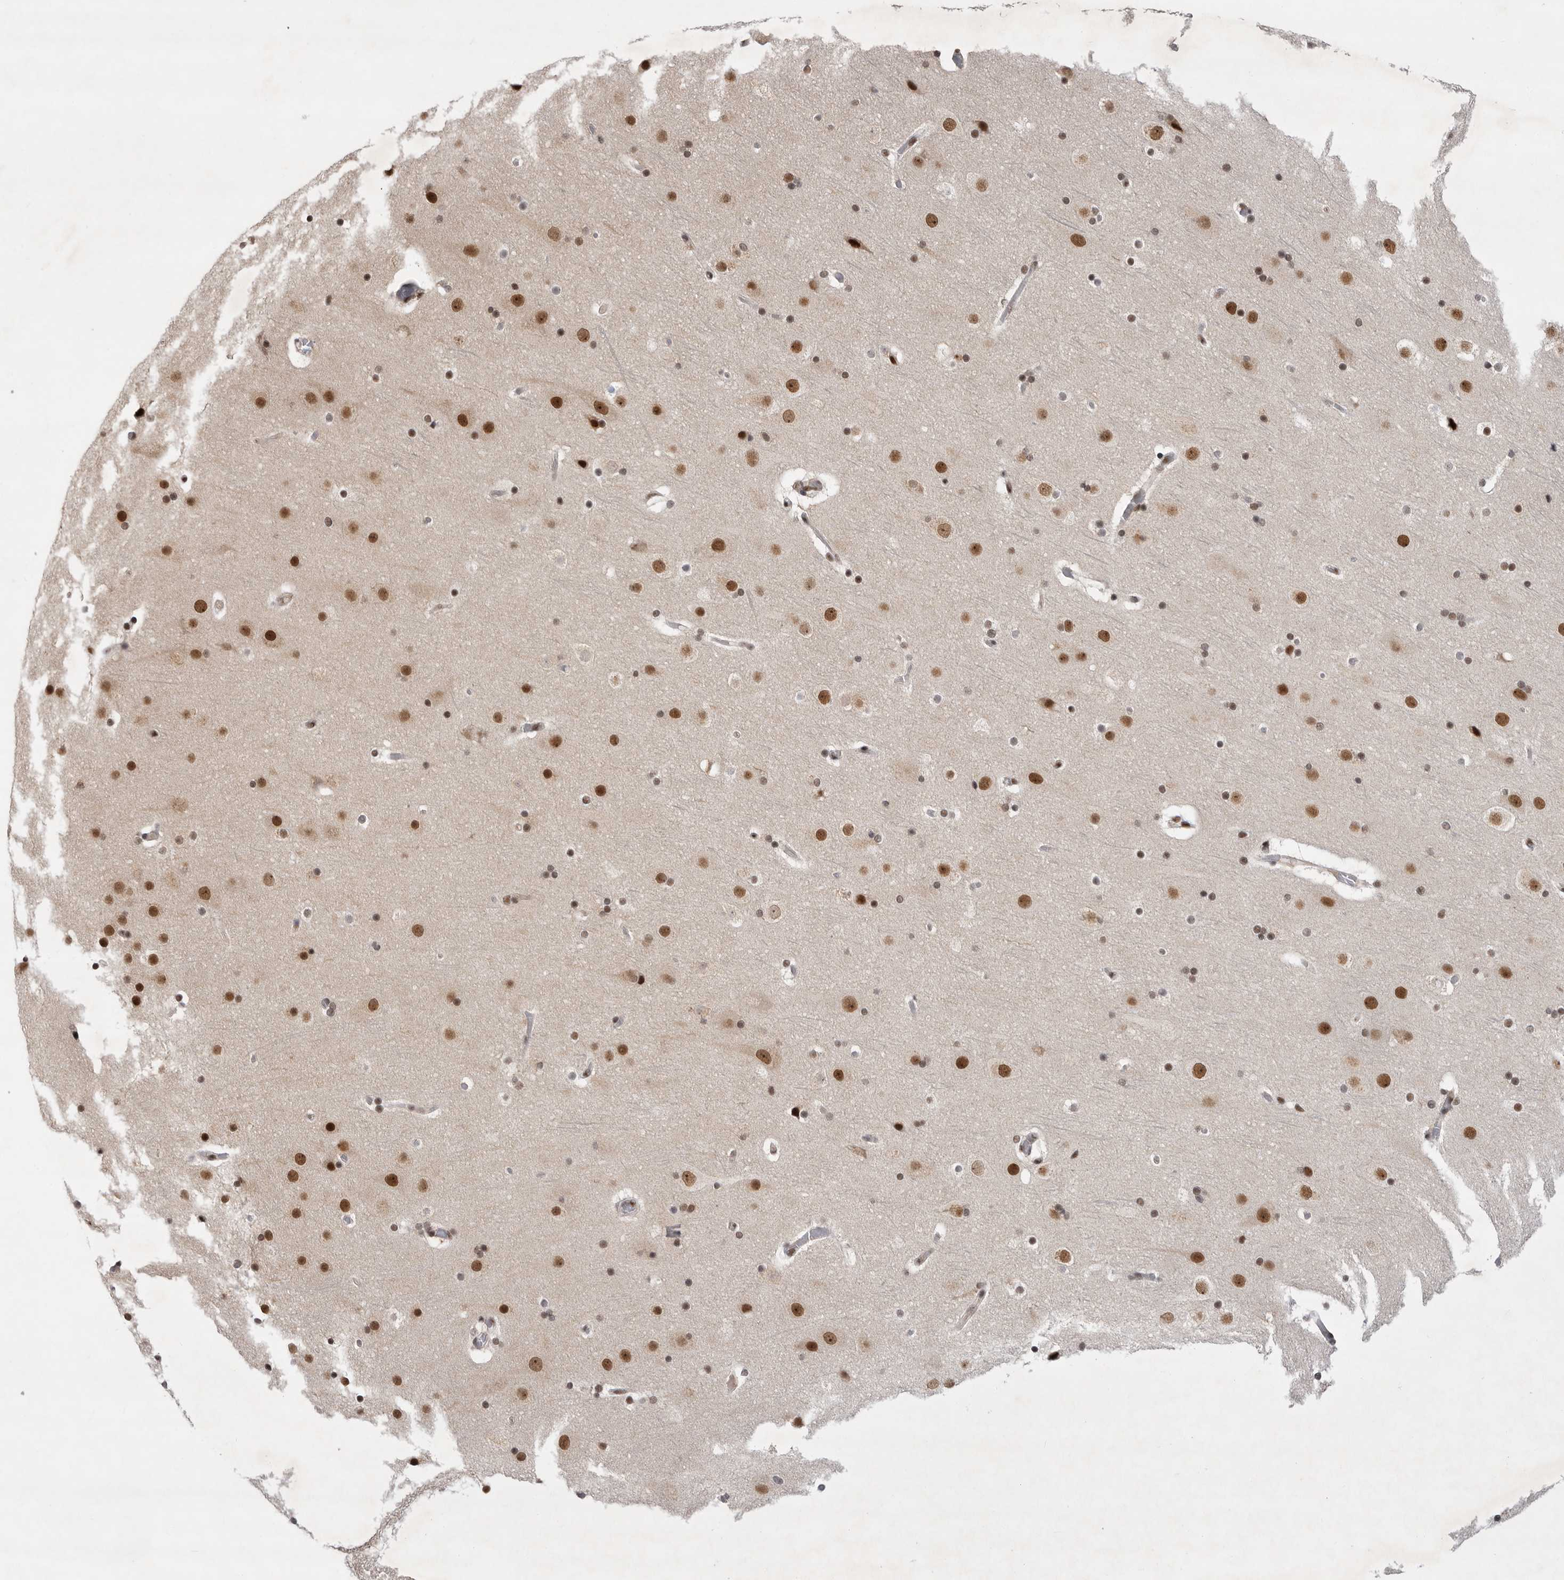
{"staining": {"intensity": "weak", "quantity": "25%-75%", "location": "nuclear"}, "tissue": "cerebral cortex", "cell_type": "Endothelial cells", "image_type": "normal", "snomed": [{"axis": "morphology", "description": "Normal tissue, NOS"}, {"axis": "topography", "description": "Cerebral cortex"}], "caption": "Protein positivity by immunohistochemistry reveals weak nuclear positivity in approximately 25%-75% of endothelial cells in unremarkable cerebral cortex. (Brightfield microscopy of DAB IHC at high magnification).", "gene": "ZNF830", "patient": {"sex": "male", "age": 57}}